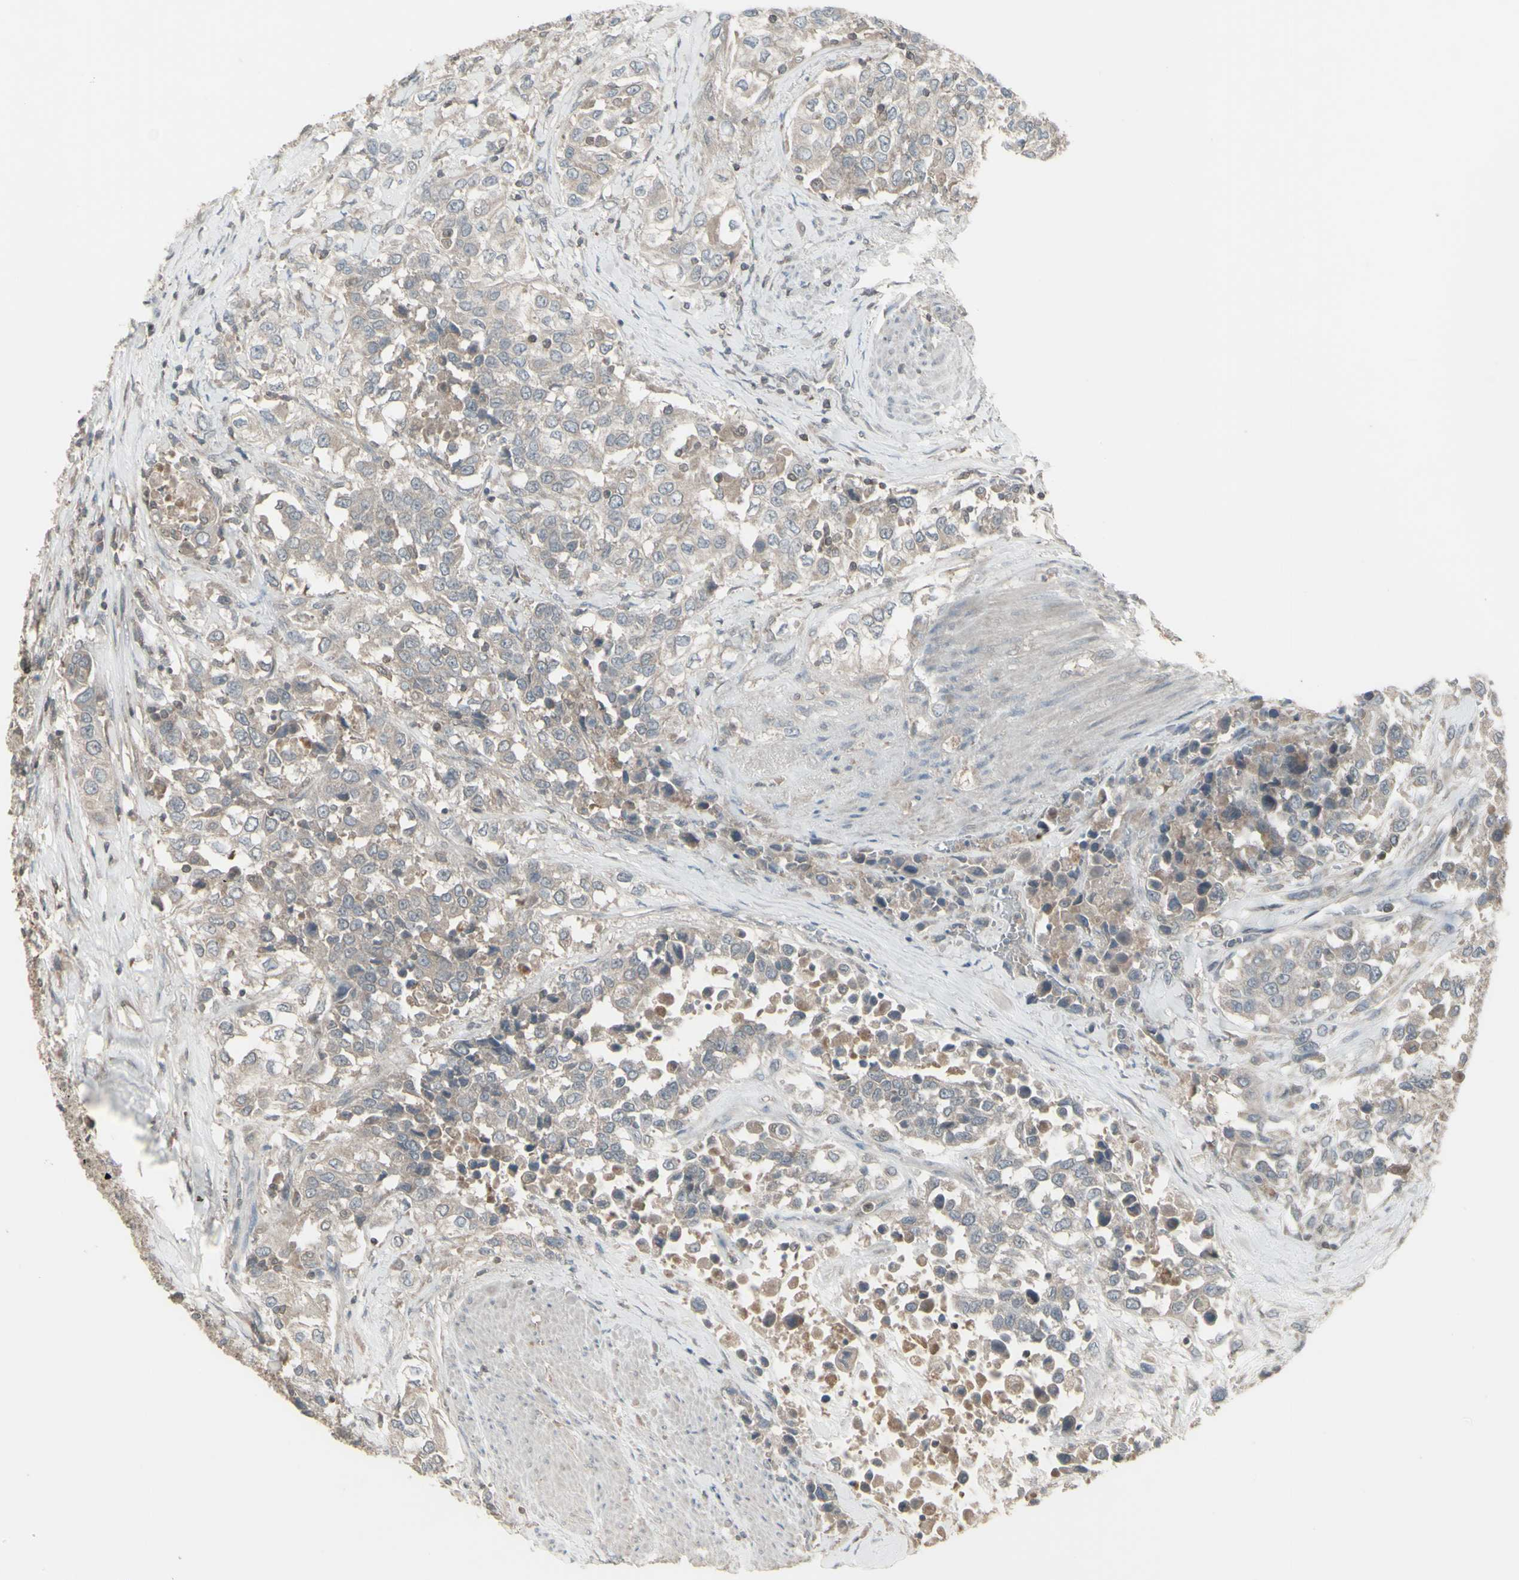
{"staining": {"intensity": "weak", "quantity": "<25%", "location": "cytoplasmic/membranous"}, "tissue": "urothelial cancer", "cell_type": "Tumor cells", "image_type": "cancer", "snomed": [{"axis": "morphology", "description": "Urothelial carcinoma, High grade"}, {"axis": "topography", "description": "Urinary bladder"}], "caption": "This is an immunohistochemistry (IHC) histopathology image of urothelial carcinoma (high-grade). There is no positivity in tumor cells.", "gene": "CSK", "patient": {"sex": "female", "age": 80}}